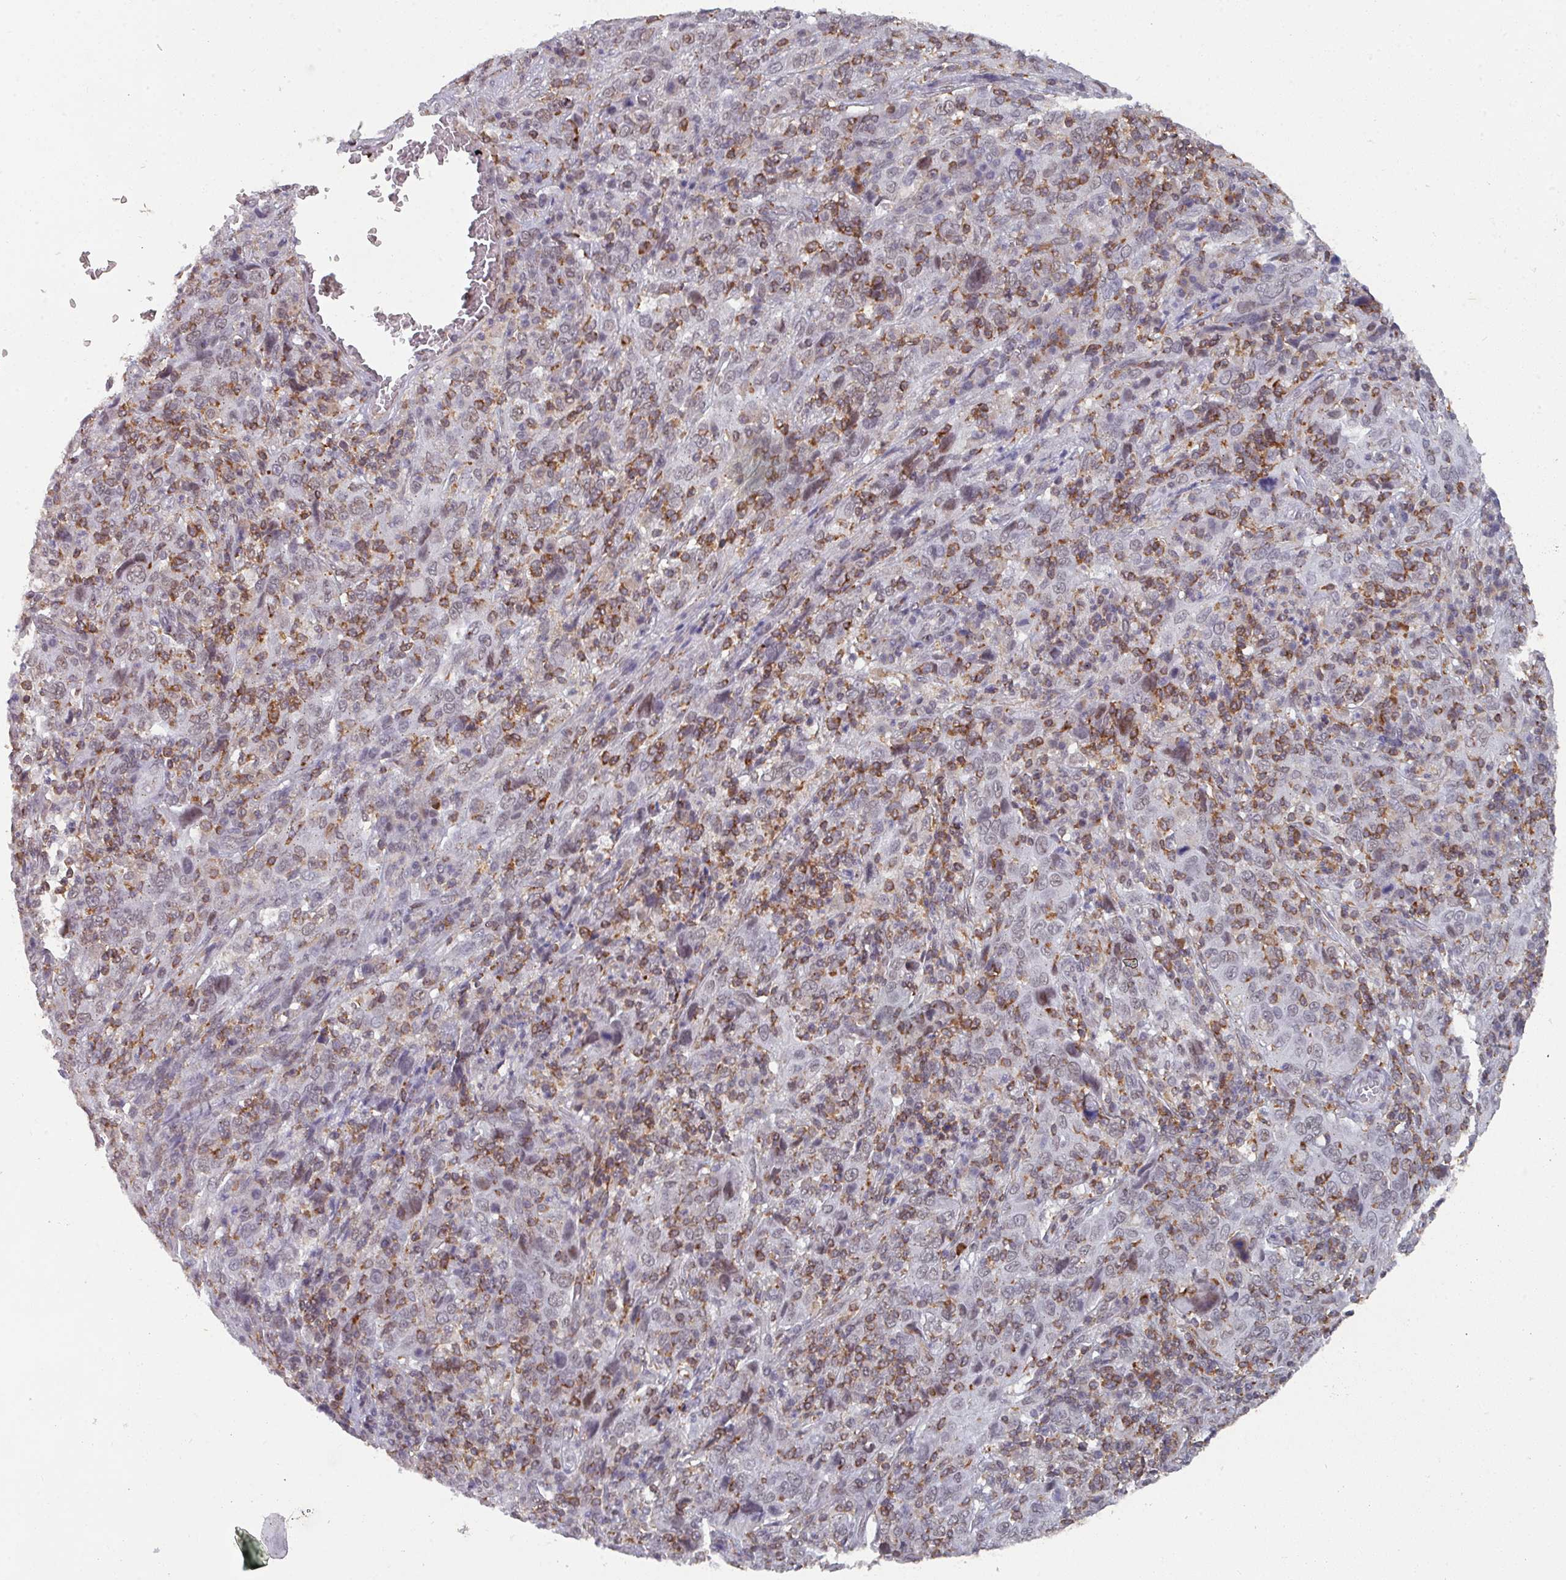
{"staining": {"intensity": "negative", "quantity": "none", "location": "none"}, "tissue": "cervical cancer", "cell_type": "Tumor cells", "image_type": "cancer", "snomed": [{"axis": "morphology", "description": "Squamous cell carcinoma, NOS"}, {"axis": "topography", "description": "Cervix"}], "caption": "DAB (3,3'-diaminobenzidine) immunohistochemical staining of human cervical squamous cell carcinoma reveals no significant staining in tumor cells. (Brightfield microscopy of DAB immunohistochemistry (IHC) at high magnification).", "gene": "RASAL3", "patient": {"sex": "female", "age": 46}}